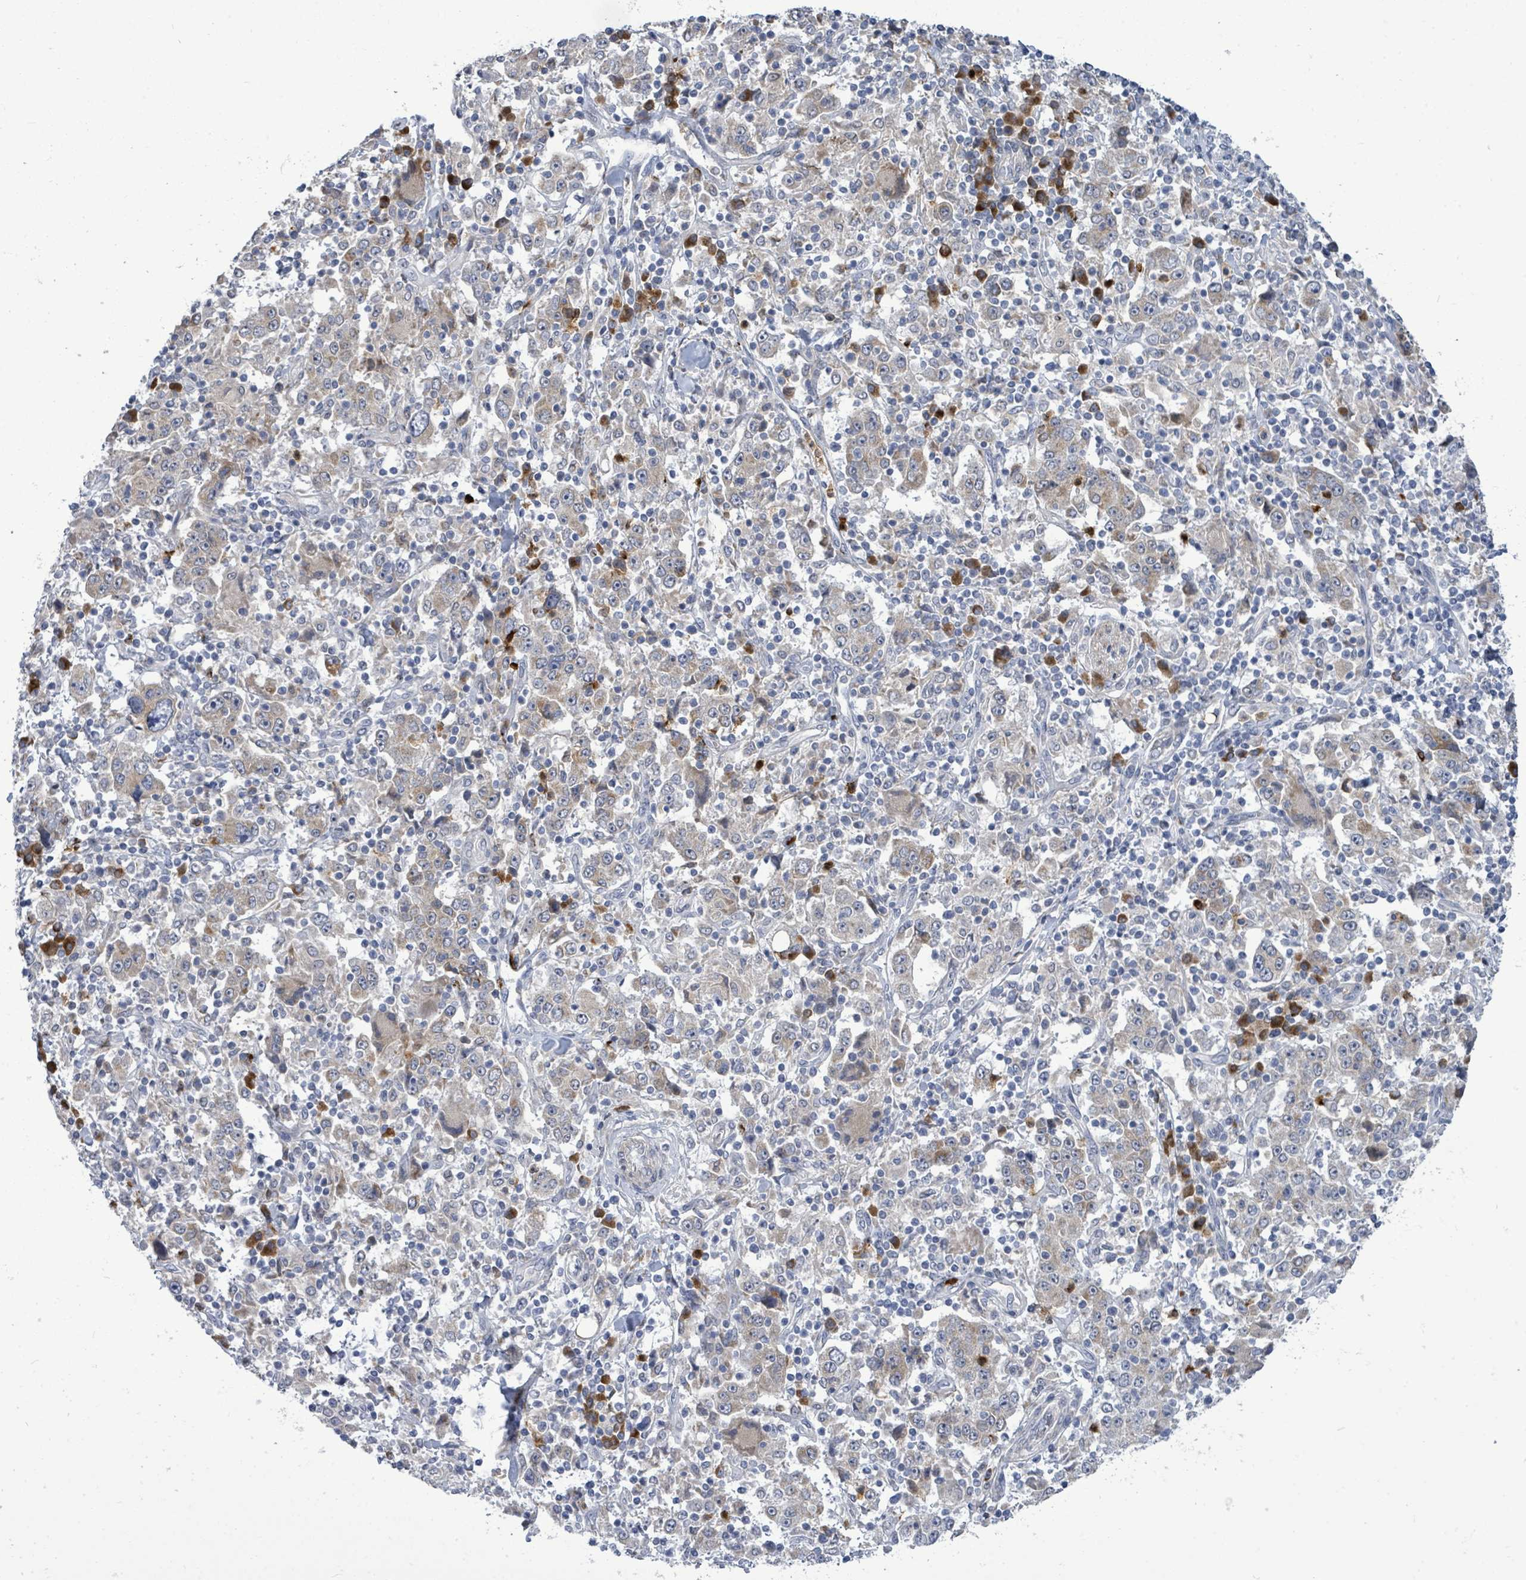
{"staining": {"intensity": "weak", "quantity": "25%-75%", "location": "cytoplasmic/membranous"}, "tissue": "stomach cancer", "cell_type": "Tumor cells", "image_type": "cancer", "snomed": [{"axis": "morphology", "description": "Normal tissue, NOS"}, {"axis": "morphology", "description": "Adenocarcinoma, NOS"}, {"axis": "topography", "description": "Stomach, upper"}, {"axis": "topography", "description": "Stomach"}], "caption": "DAB (3,3'-diaminobenzidine) immunohistochemical staining of human adenocarcinoma (stomach) shows weak cytoplasmic/membranous protein staining in approximately 25%-75% of tumor cells.", "gene": "SAR1A", "patient": {"sex": "male", "age": 59}}